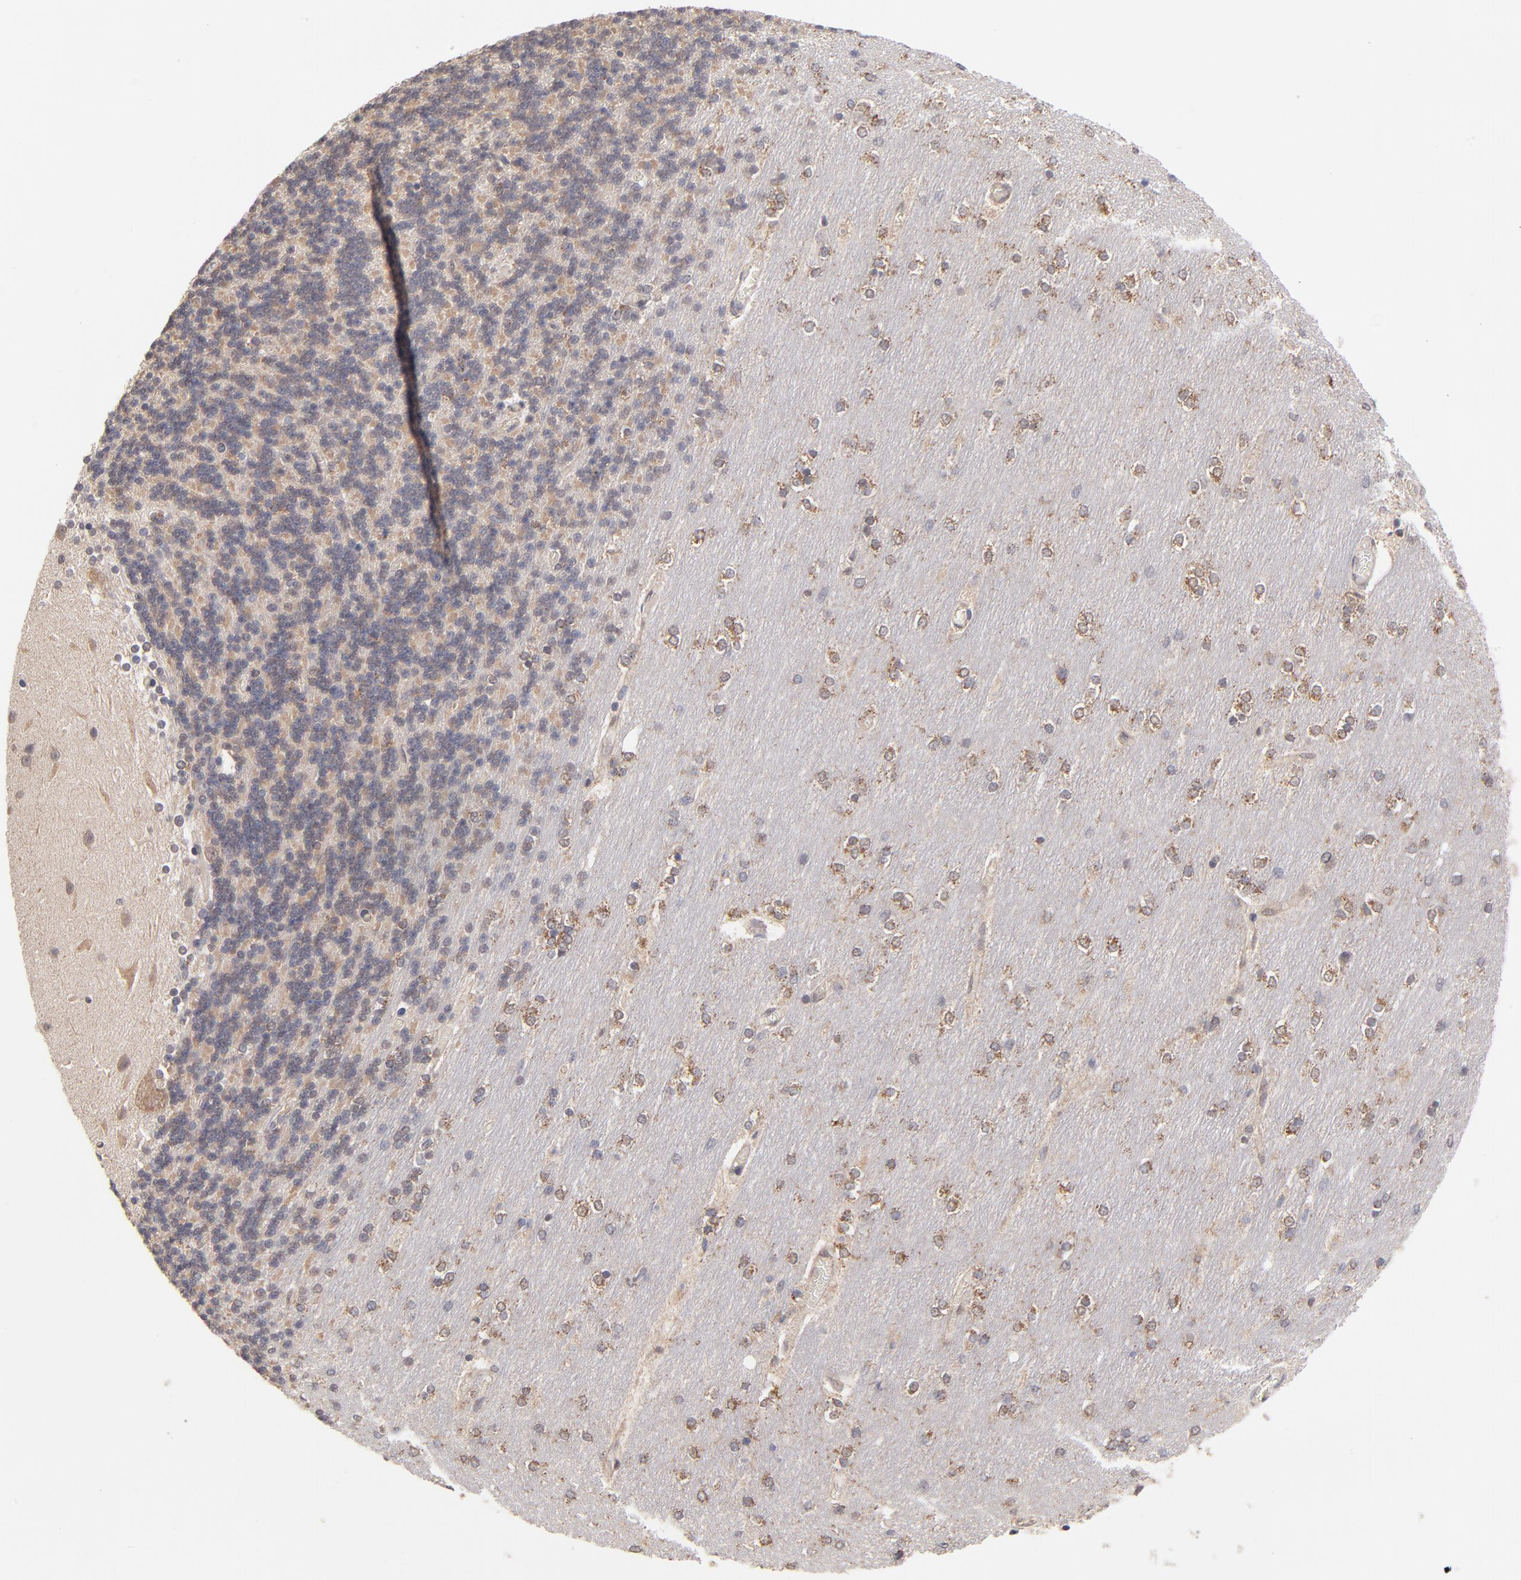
{"staining": {"intensity": "moderate", "quantity": ">75%", "location": "cytoplasmic/membranous"}, "tissue": "cerebellum", "cell_type": "Cells in granular layer", "image_type": "normal", "snomed": [{"axis": "morphology", "description": "Normal tissue, NOS"}, {"axis": "topography", "description": "Cerebellum"}], "caption": "This is a histology image of immunohistochemistry (IHC) staining of normal cerebellum, which shows moderate staining in the cytoplasmic/membranous of cells in granular layer.", "gene": "UBE2H", "patient": {"sex": "female", "age": 54}}